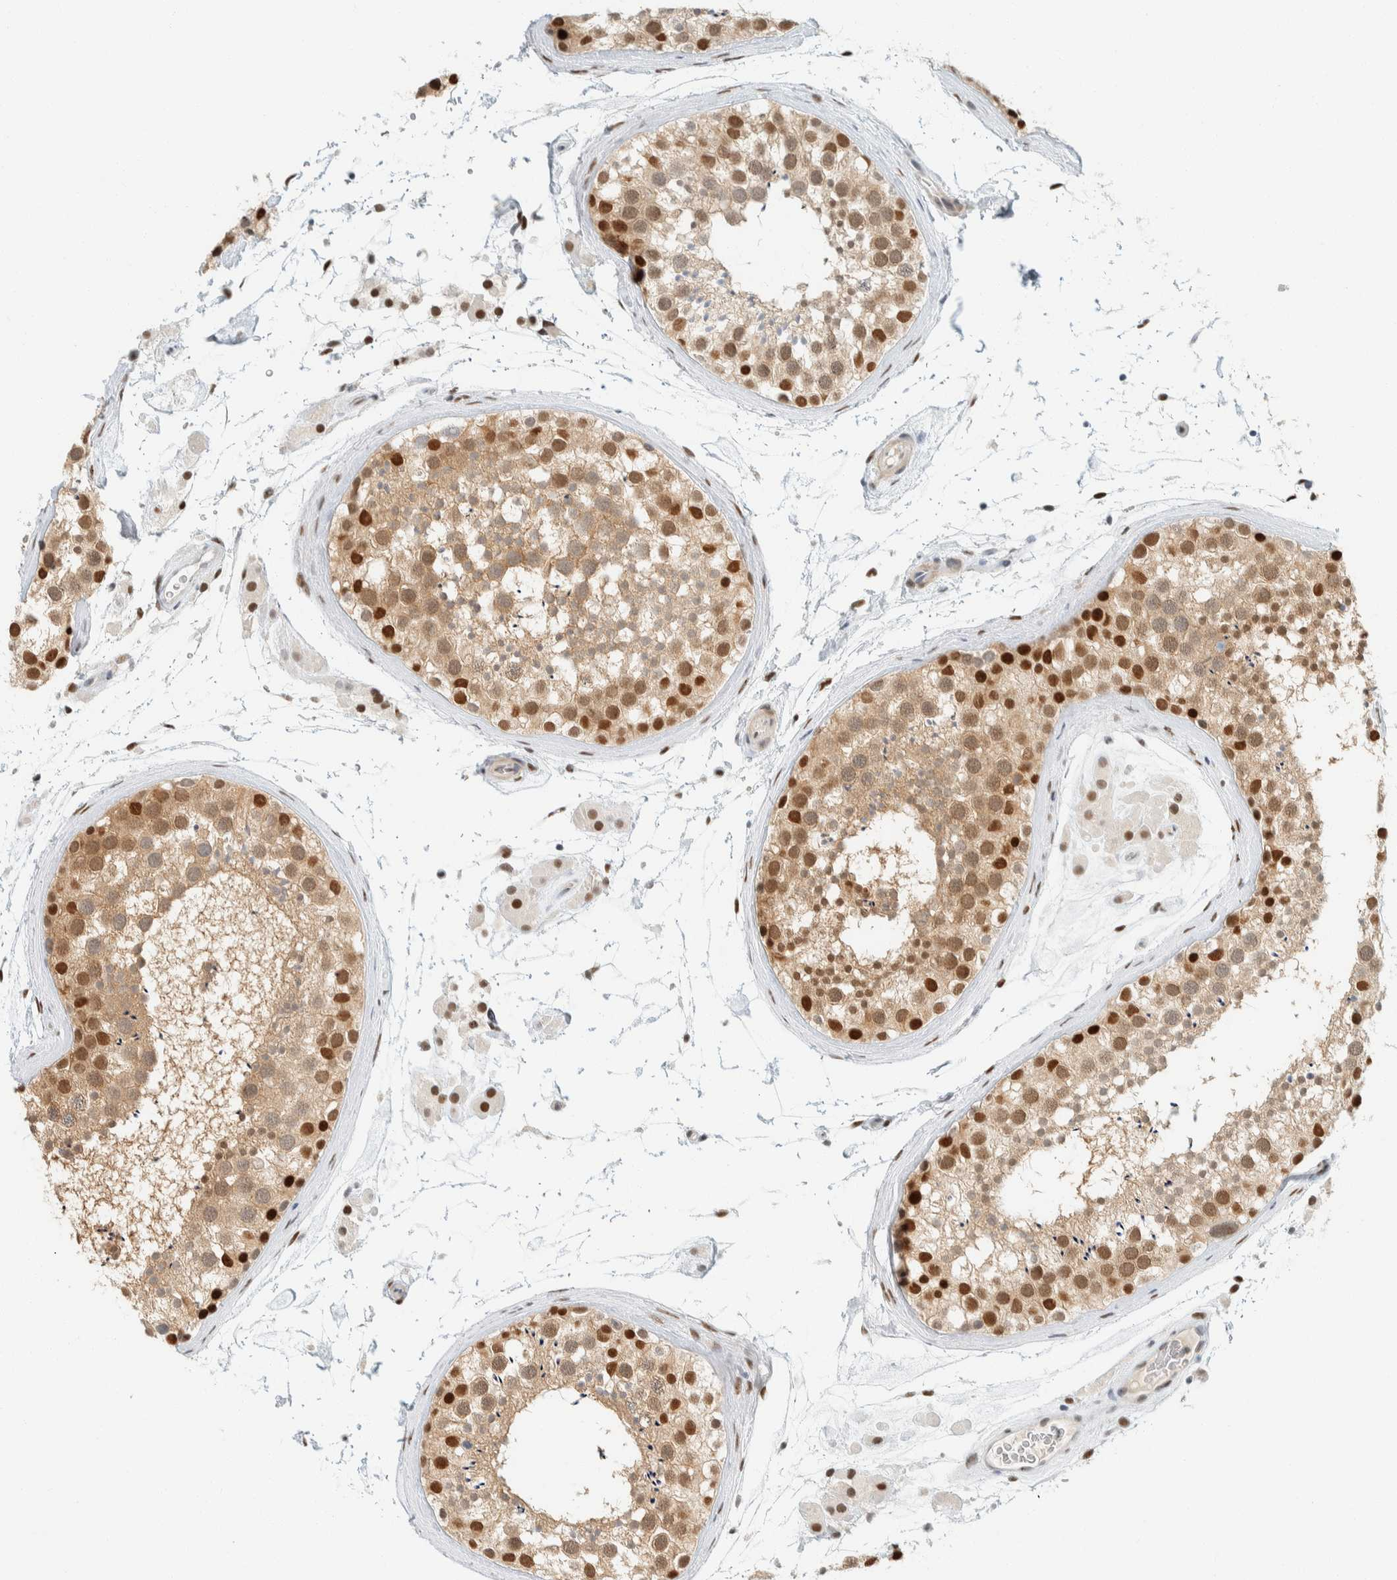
{"staining": {"intensity": "strong", "quantity": "25%-75%", "location": "cytoplasmic/membranous,nuclear"}, "tissue": "testis", "cell_type": "Cells in seminiferous ducts", "image_type": "normal", "snomed": [{"axis": "morphology", "description": "Normal tissue, NOS"}, {"axis": "topography", "description": "Testis"}], "caption": "IHC micrograph of unremarkable testis: human testis stained using immunohistochemistry reveals high levels of strong protein expression localized specifically in the cytoplasmic/membranous,nuclear of cells in seminiferous ducts, appearing as a cytoplasmic/membranous,nuclear brown color.", "gene": "ZNF683", "patient": {"sex": "male", "age": 46}}